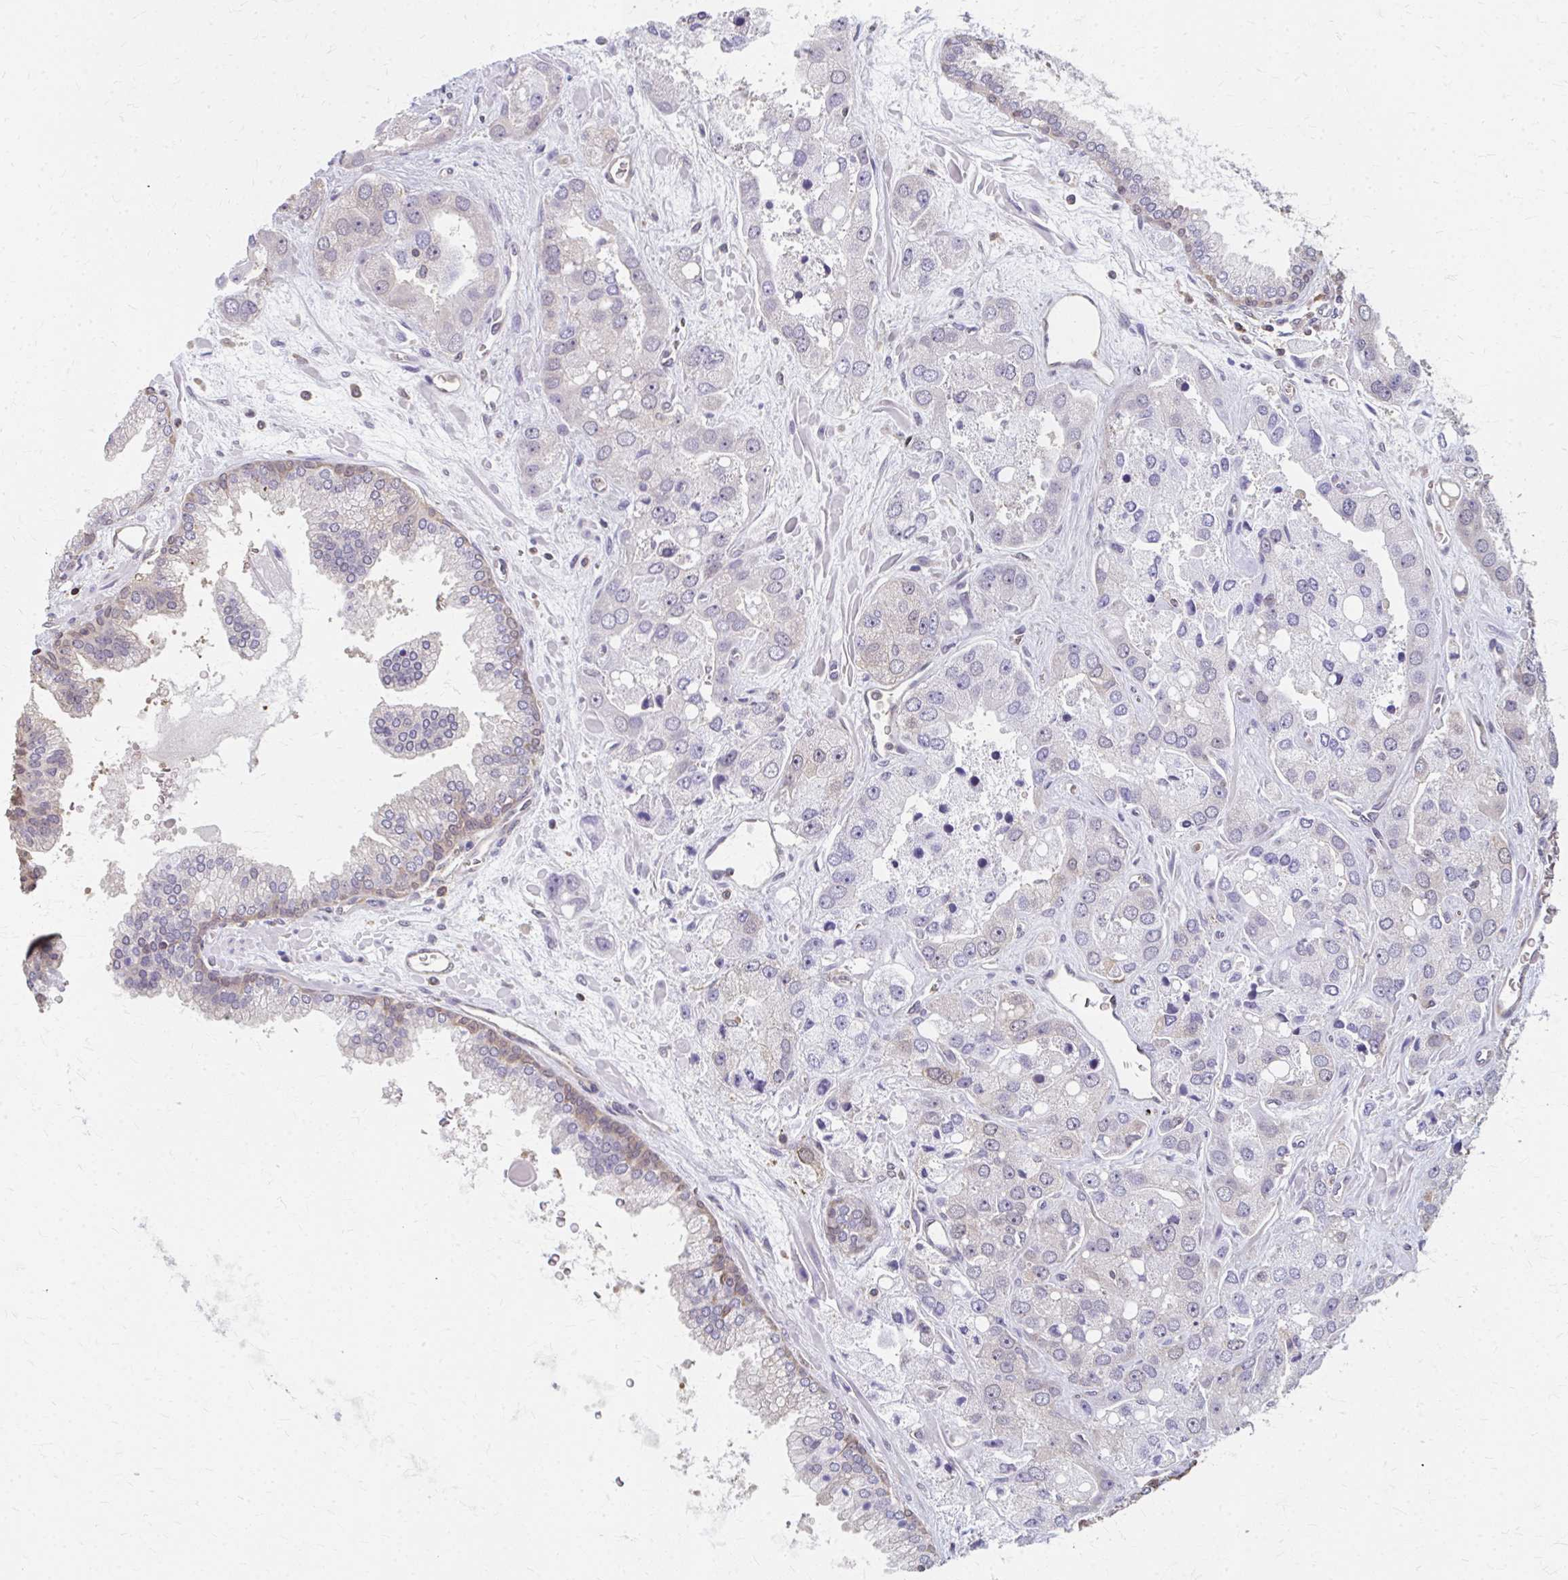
{"staining": {"intensity": "negative", "quantity": "none", "location": "none"}, "tissue": "prostate cancer", "cell_type": "Tumor cells", "image_type": "cancer", "snomed": [{"axis": "morphology", "description": "Normal tissue, NOS"}, {"axis": "morphology", "description": "Adenocarcinoma, High grade"}, {"axis": "topography", "description": "Prostate"}, {"axis": "topography", "description": "Peripheral nerve tissue"}], "caption": "This histopathology image is of prostate cancer stained with IHC to label a protein in brown with the nuclei are counter-stained blue. There is no staining in tumor cells.", "gene": "RABGAP1L", "patient": {"sex": "male", "age": 68}}